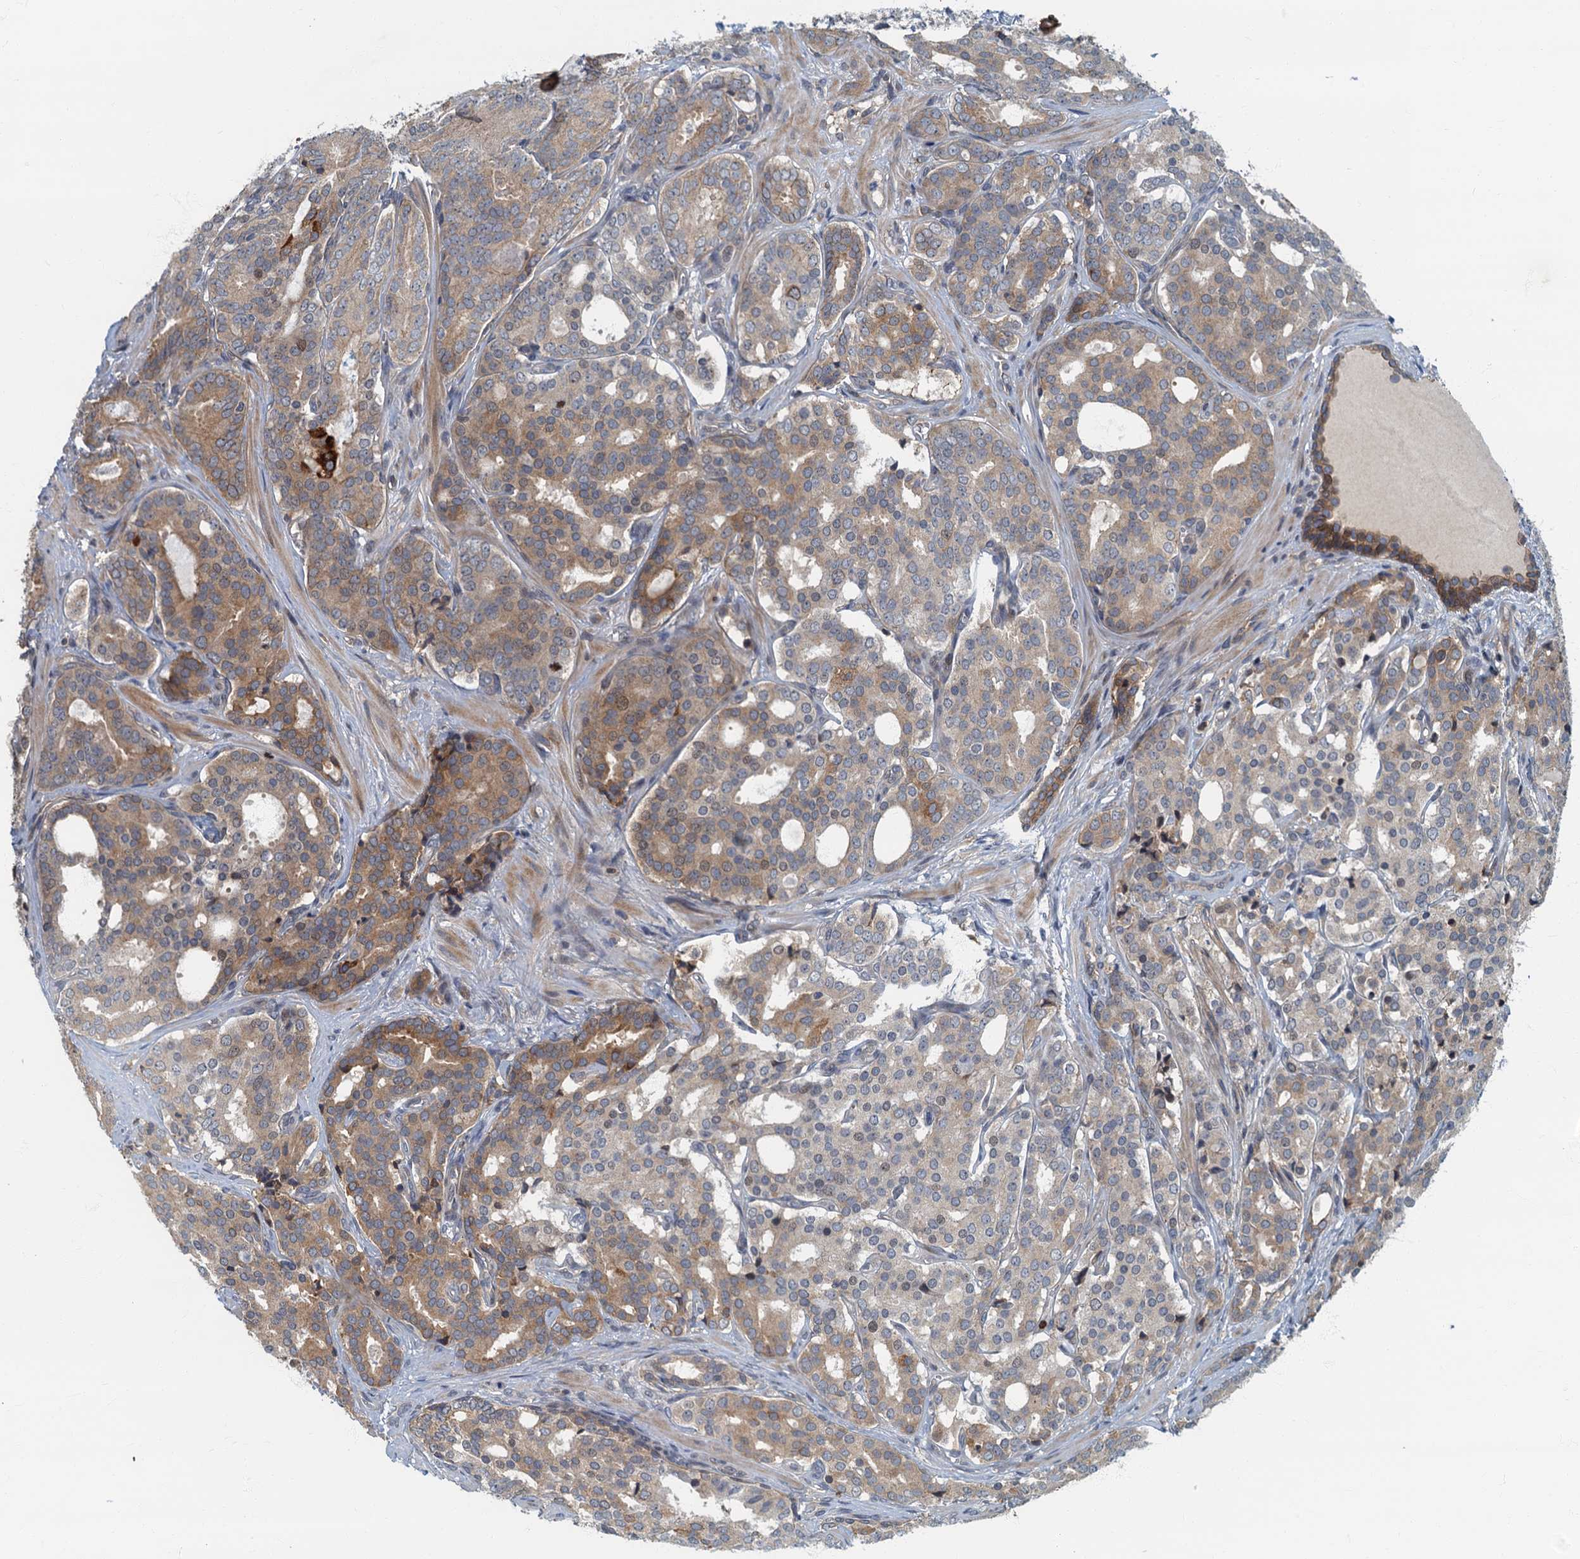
{"staining": {"intensity": "moderate", "quantity": "25%-75%", "location": "cytoplasmic/membranous"}, "tissue": "prostate cancer", "cell_type": "Tumor cells", "image_type": "cancer", "snomed": [{"axis": "morphology", "description": "Adenocarcinoma, High grade"}, {"axis": "topography", "description": "Prostate"}], "caption": "Prostate cancer was stained to show a protein in brown. There is medium levels of moderate cytoplasmic/membranous staining in approximately 25%-75% of tumor cells. The staining is performed using DAB (3,3'-diaminobenzidine) brown chromogen to label protein expression. The nuclei are counter-stained blue using hematoxylin.", "gene": "CKAP2L", "patient": {"sex": "male", "age": 63}}